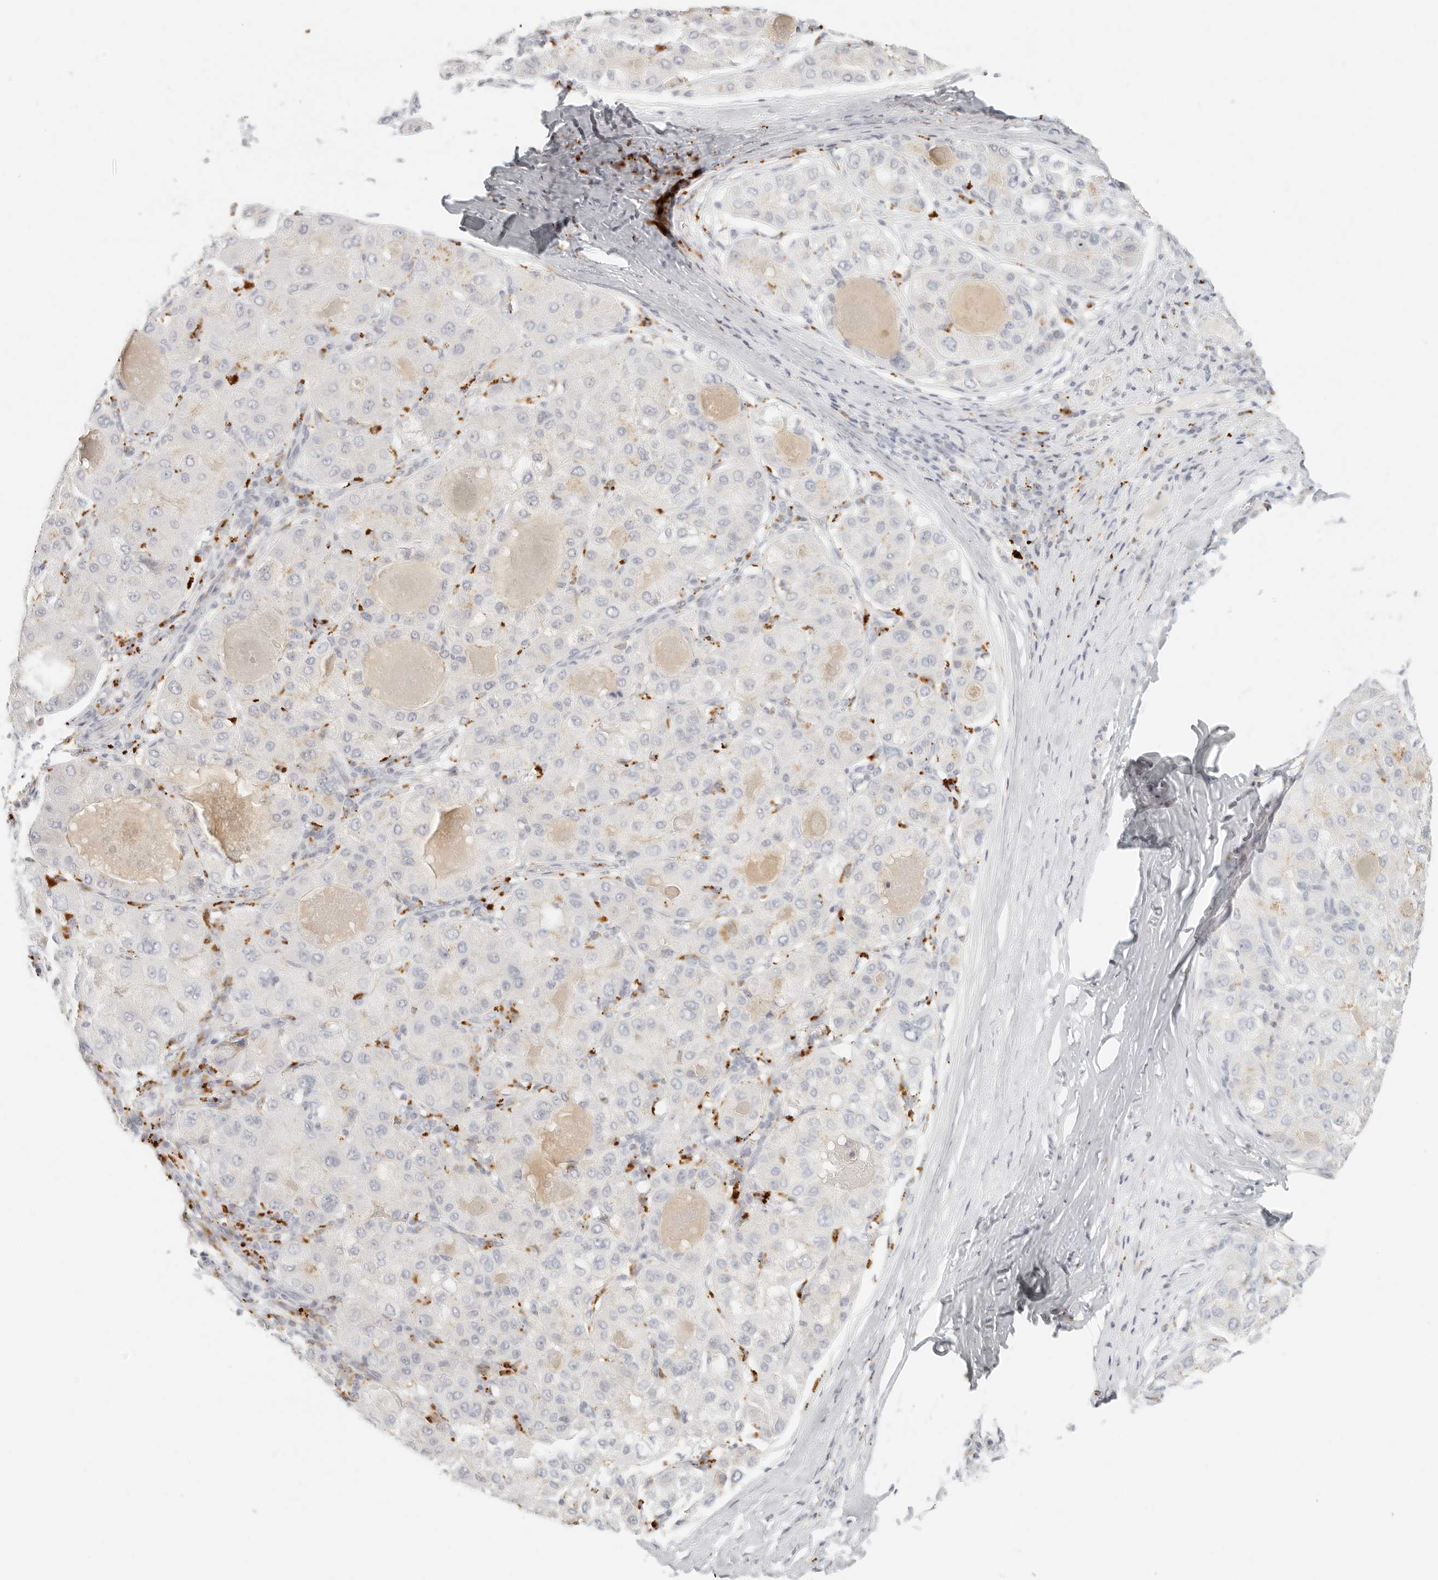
{"staining": {"intensity": "negative", "quantity": "none", "location": "none"}, "tissue": "liver cancer", "cell_type": "Tumor cells", "image_type": "cancer", "snomed": [{"axis": "morphology", "description": "Carcinoma, Hepatocellular, NOS"}, {"axis": "topography", "description": "Liver"}], "caption": "There is no significant positivity in tumor cells of liver cancer (hepatocellular carcinoma).", "gene": "RNASET2", "patient": {"sex": "male", "age": 80}}